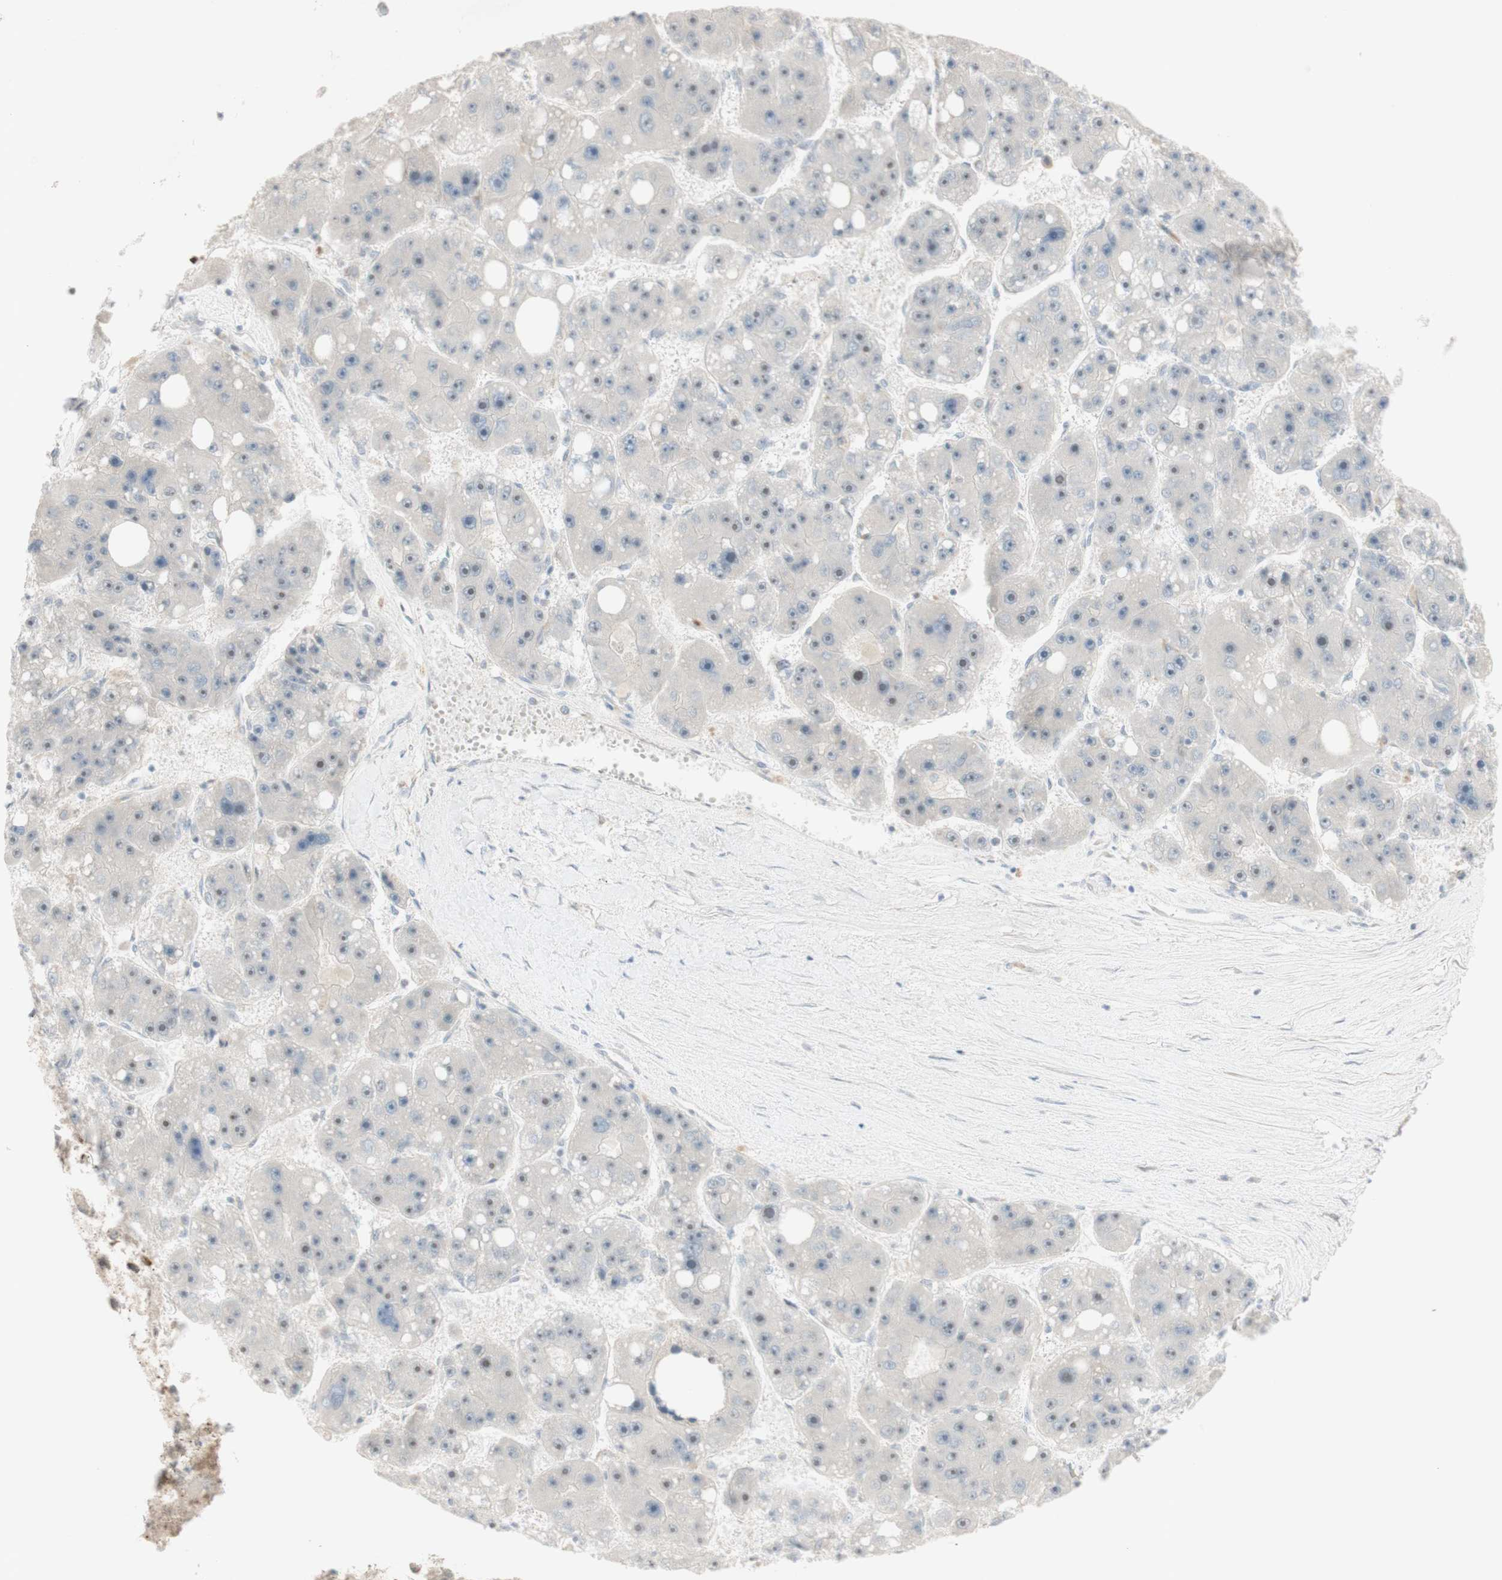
{"staining": {"intensity": "weak", "quantity": "<25%", "location": "nuclear"}, "tissue": "liver cancer", "cell_type": "Tumor cells", "image_type": "cancer", "snomed": [{"axis": "morphology", "description": "Carcinoma, Hepatocellular, NOS"}, {"axis": "topography", "description": "Liver"}], "caption": "This is a photomicrograph of immunohistochemistry staining of liver hepatocellular carcinoma, which shows no positivity in tumor cells. (DAB IHC, high magnification).", "gene": "PLCD4", "patient": {"sex": "female", "age": 61}}